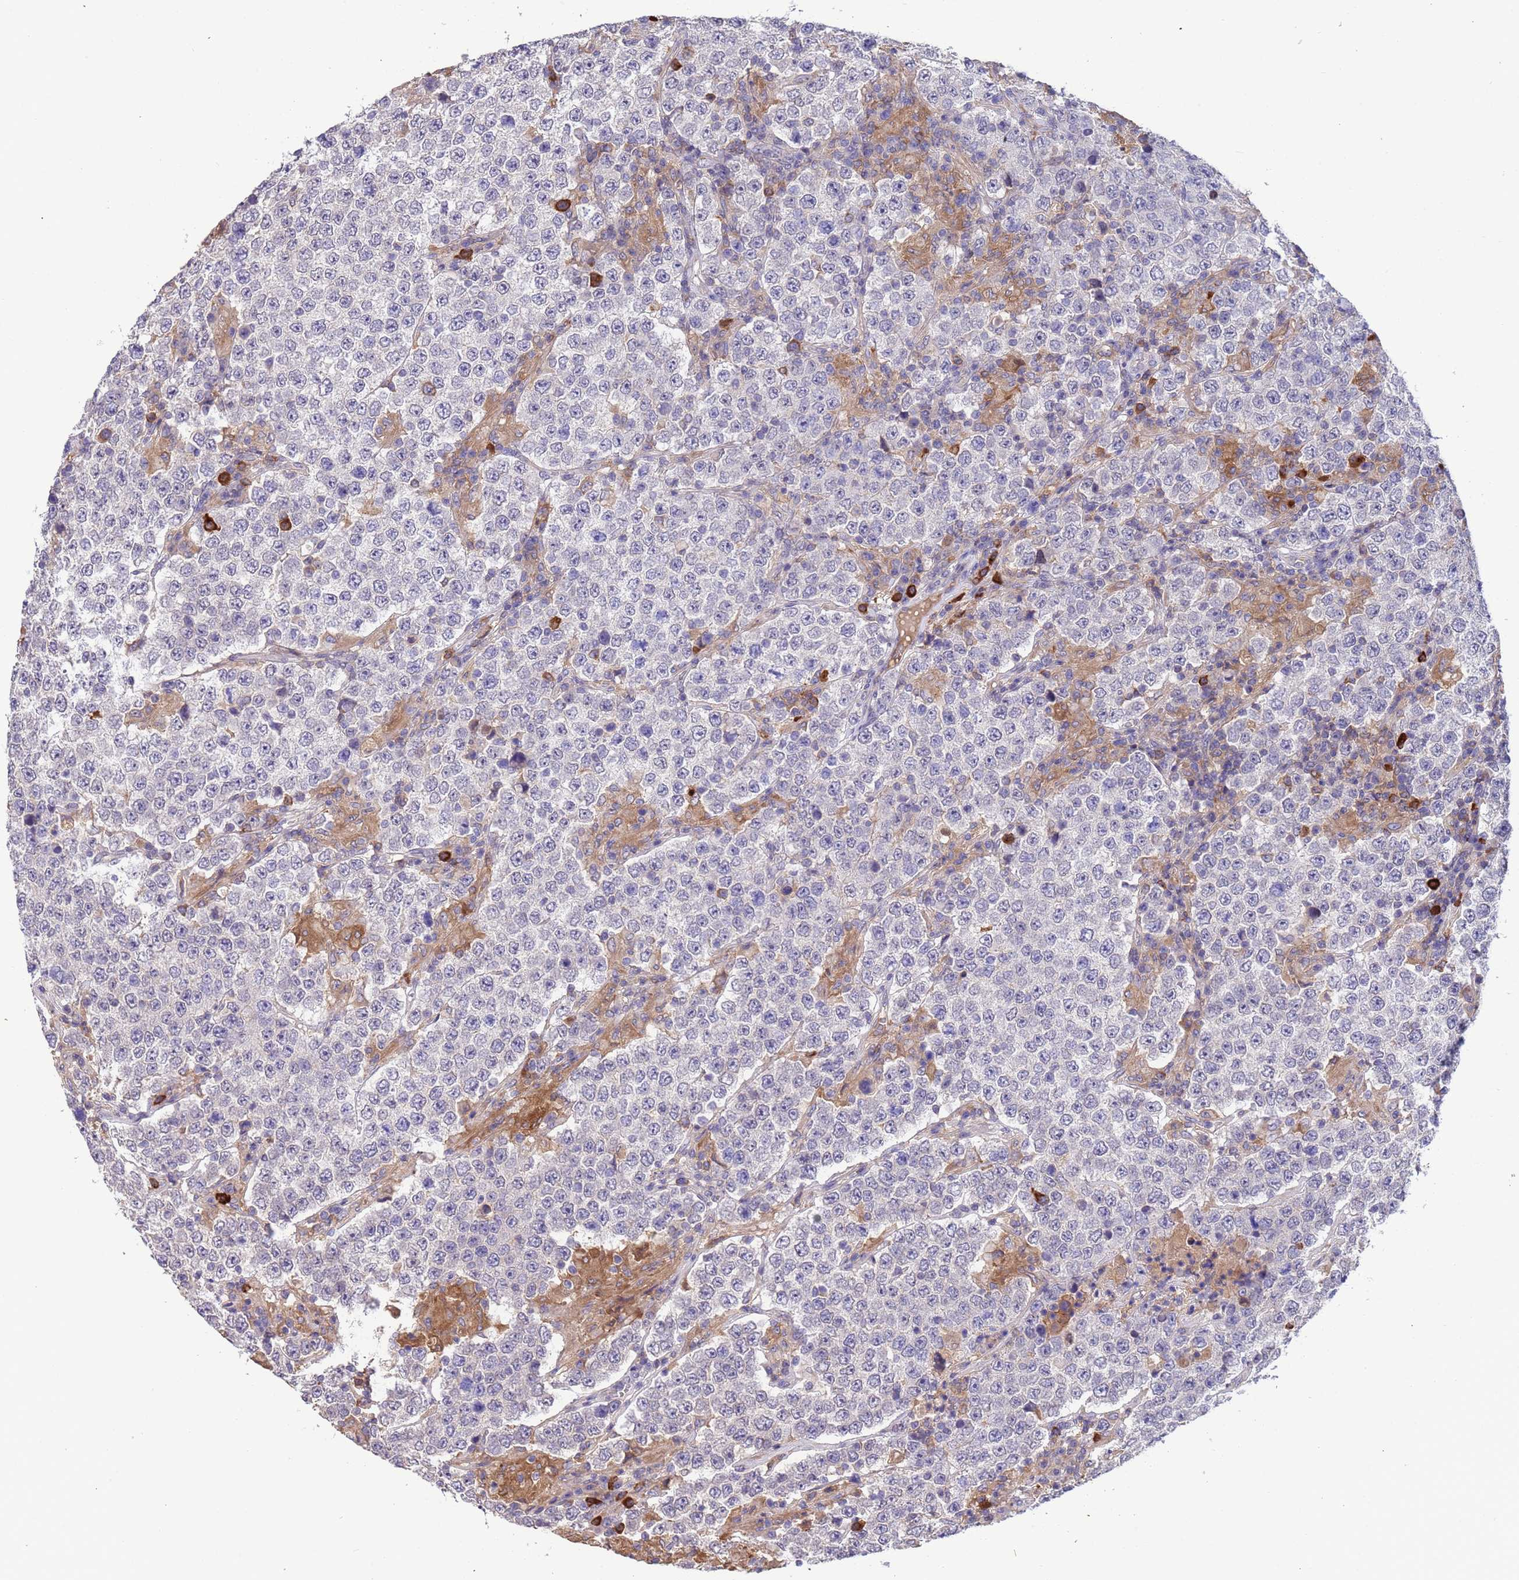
{"staining": {"intensity": "negative", "quantity": "none", "location": "none"}, "tissue": "testis cancer", "cell_type": "Tumor cells", "image_type": "cancer", "snomed": [{"axis": "morphology", "description": "Normal tissue, NOS"}, {"axis": "morphology", "description": "Urothelial carcinoma, High grade"}, {"axis": "morphology", "description": "Seminoma, NOS"}, {"axis": "morphology", "description": "Carcinoma, Embryonal, NOS"}, {"axis": "topography", "description": "Urinary bladder"}, {"axis": "topography", "description": "Testis"}], "caption": "Protein analysis of testis cancer (embryonal carcinoma) exhibits no significant positivity in tumor cells.", "gene": "AMPD3", "patient": {"sex": "male", "age": 41}}